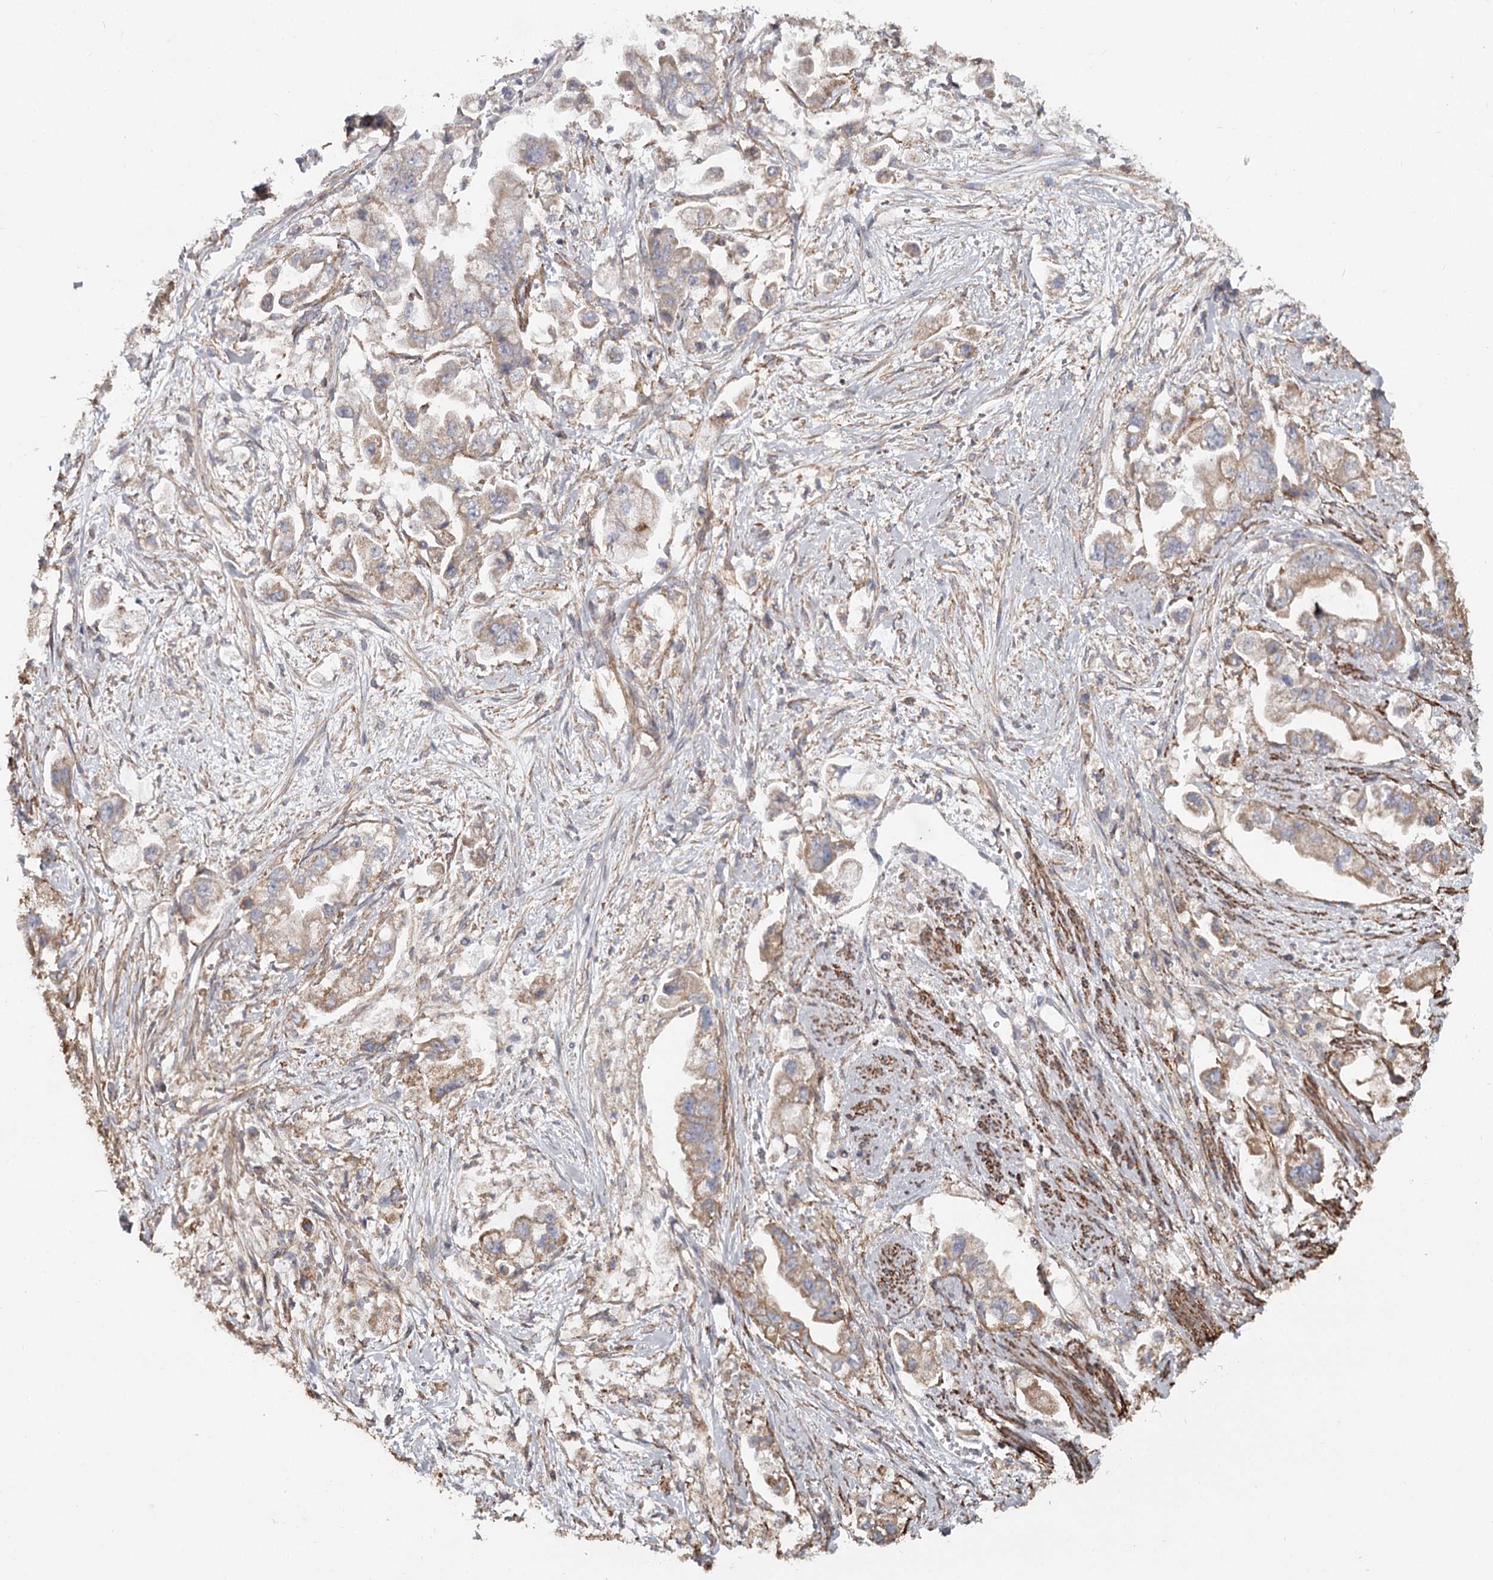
{"staining": {"intensity": "weak", "quantity": ">75%", "location": "cytoplasmic/membranous"}, "tissue": "stomach cancer", "cell_type": "Tumor cells", "image_type": "cancer", "snomed": [{"axis": "morphology", "description": "Adenocarcinoma, NOS"}, {"axis": "topography", "description": "Stomach"}], "caption": "There is low levels of weak cytoplasmic/membranous positivity in tumor cells of stomach cancer, as demonstrated by immunohistochemical staining (brown color).", "gene": "DHRS9", "patient": {"sex": "male", "age": 62}}